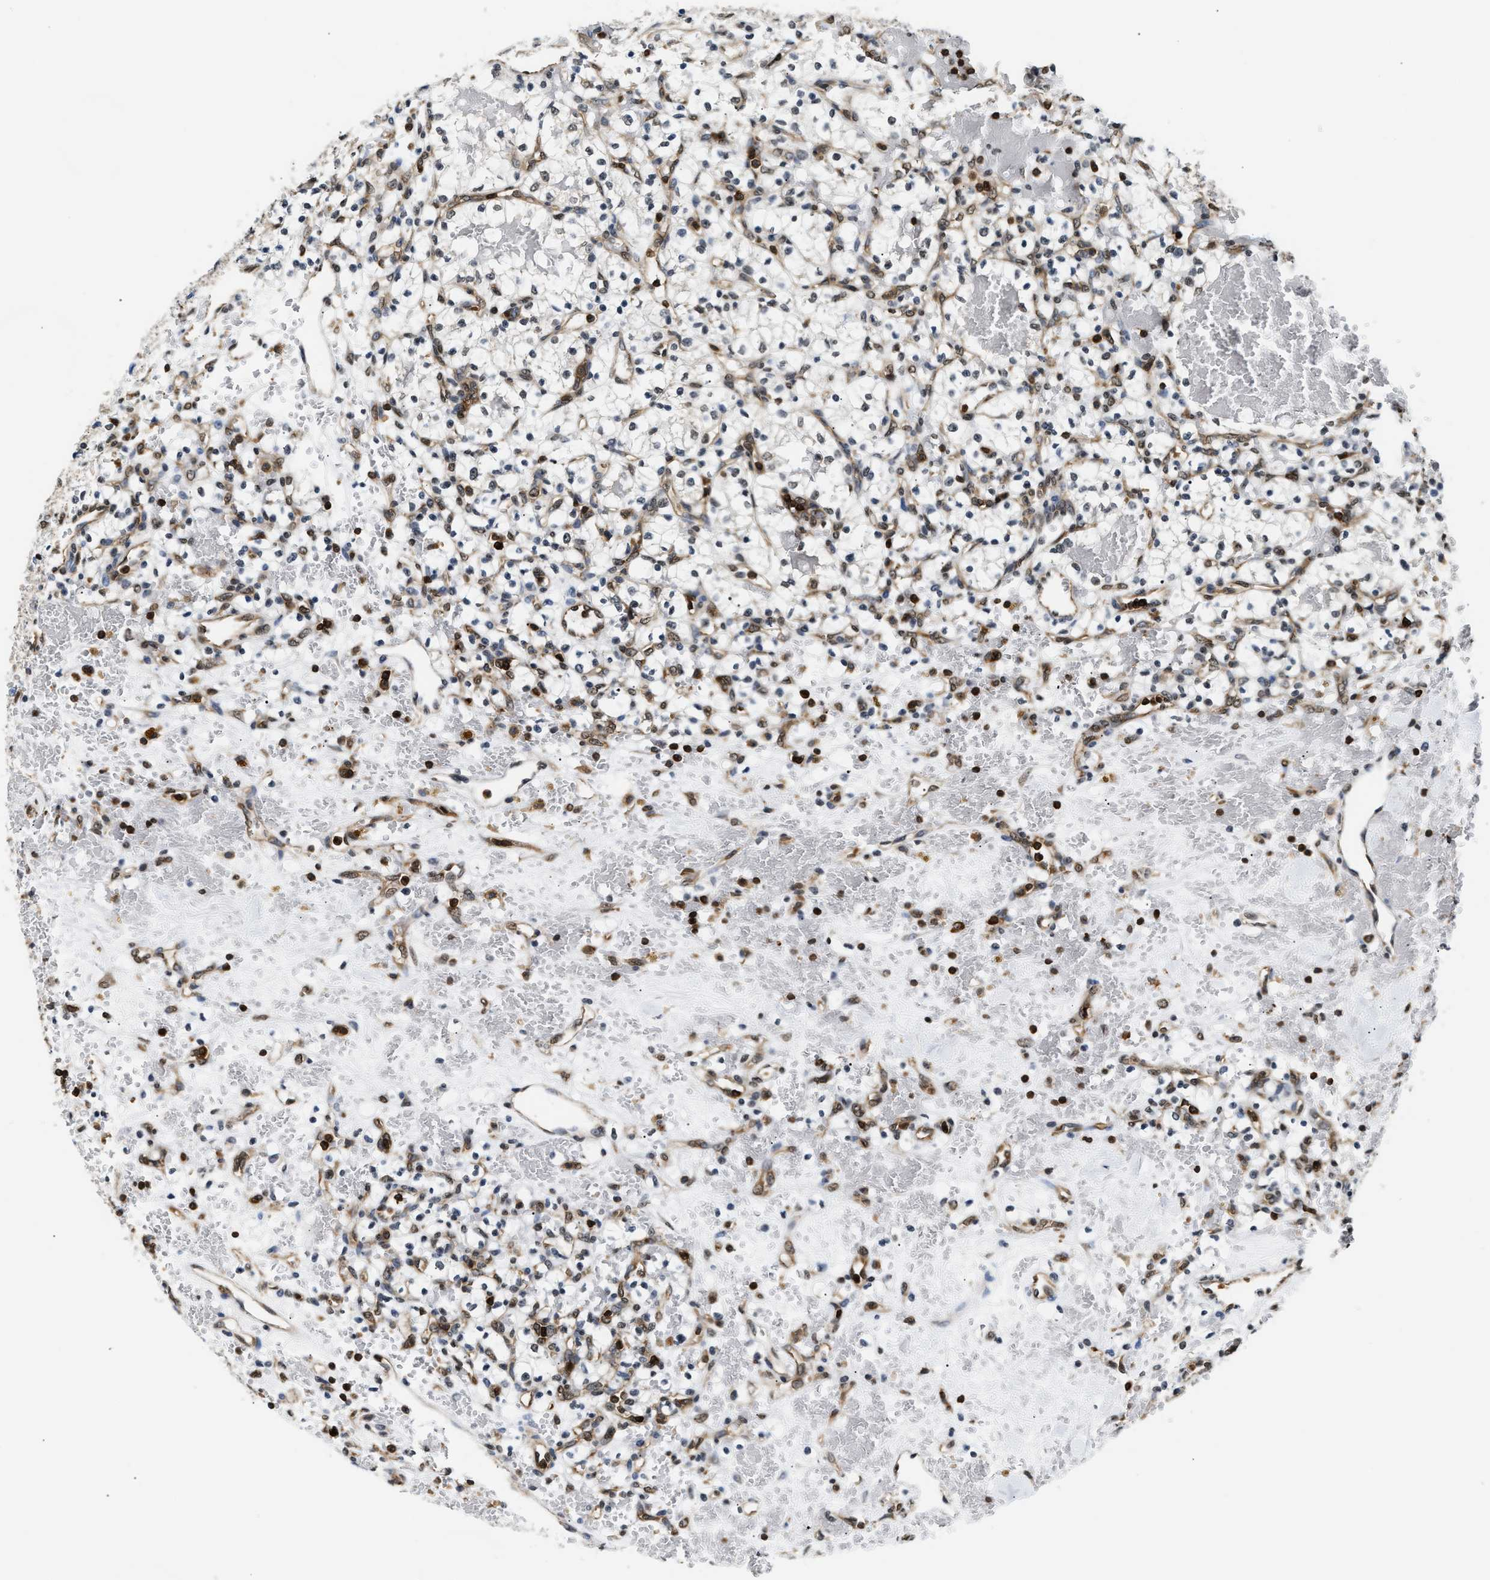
{"staining": {"intensity": "weak", "quantity": "25%-75%", "location": "nuclear"}, "tissue": "renal cancer", "cell_type": "Tumor cells", "image_type": "cancer", "snomed": [{"axis": "morphology", "description": "Adenocarcinoma, NOS"}, {"axis": "topography", "description": "Kidney"}], "caption": "The immunohistochemical stain highlights weak nuclear staining in tumor cells of renal adenocarcinoma tissue.", "gene": "STK10", "patient": {"sex": "female", "age": 60}}